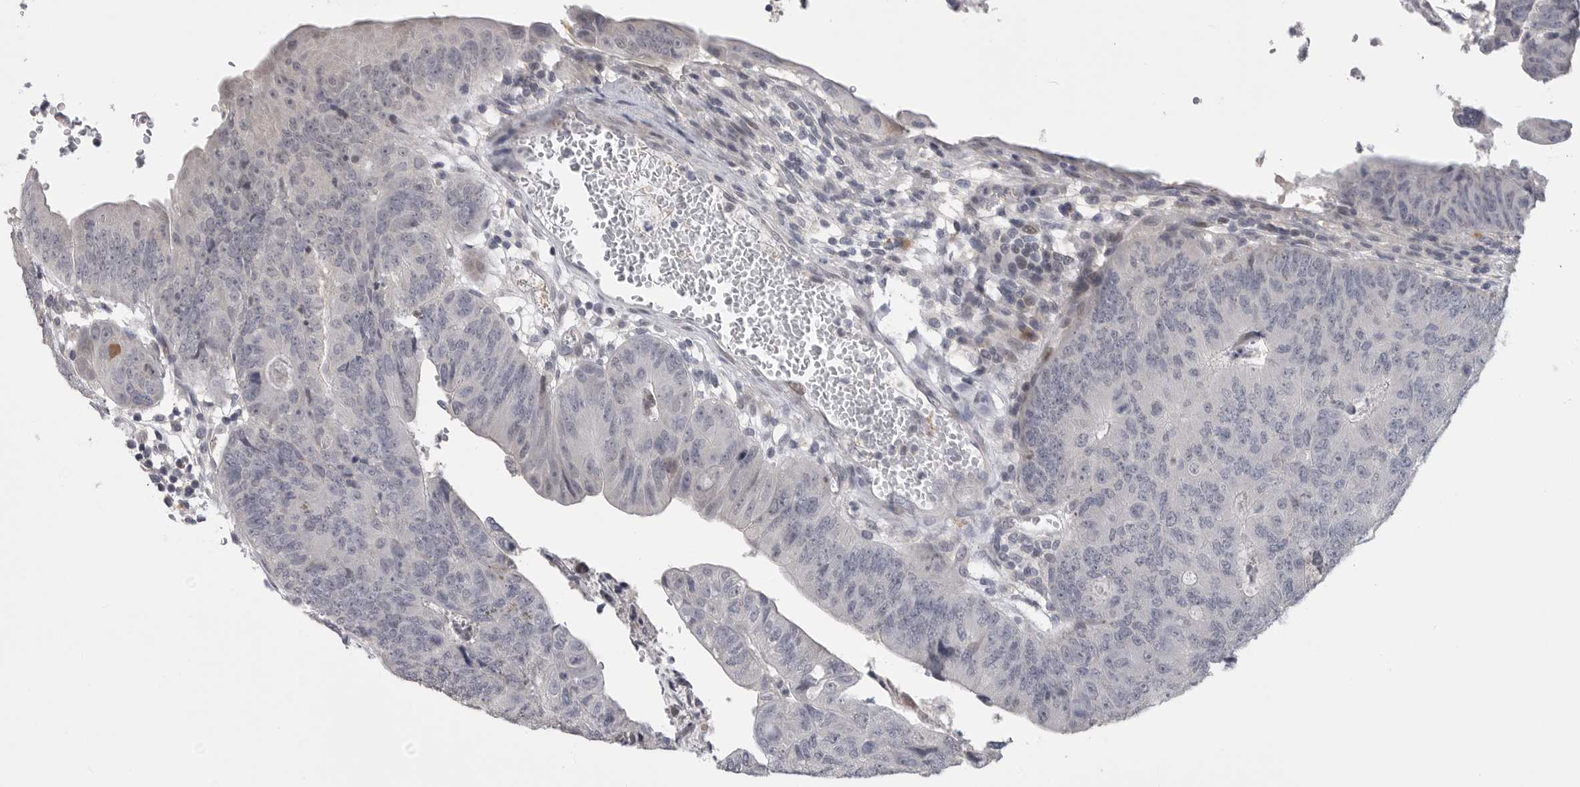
{"staining": {"intensity": "negative", "quantity": "none", "location": "none"}, "tissue": "colorectal cancer", "cell_type": "Tumor cells", "image_type": "cancer", "snomed": [{"axis": "morphology", "description": "Adenocarcinoma, NOS"}, {"axis": "topography", "description": "Colon"}], "caption": "Immunohistochemical staining of adenocarcinoma (colorectal) demonstrates no significant staining in tumor cells. (DAB (3,3'-diaminobenzidine) IHC, high magnification).", "gene": "FBXO43", "patient": {"sex": "female", "age": 67}}